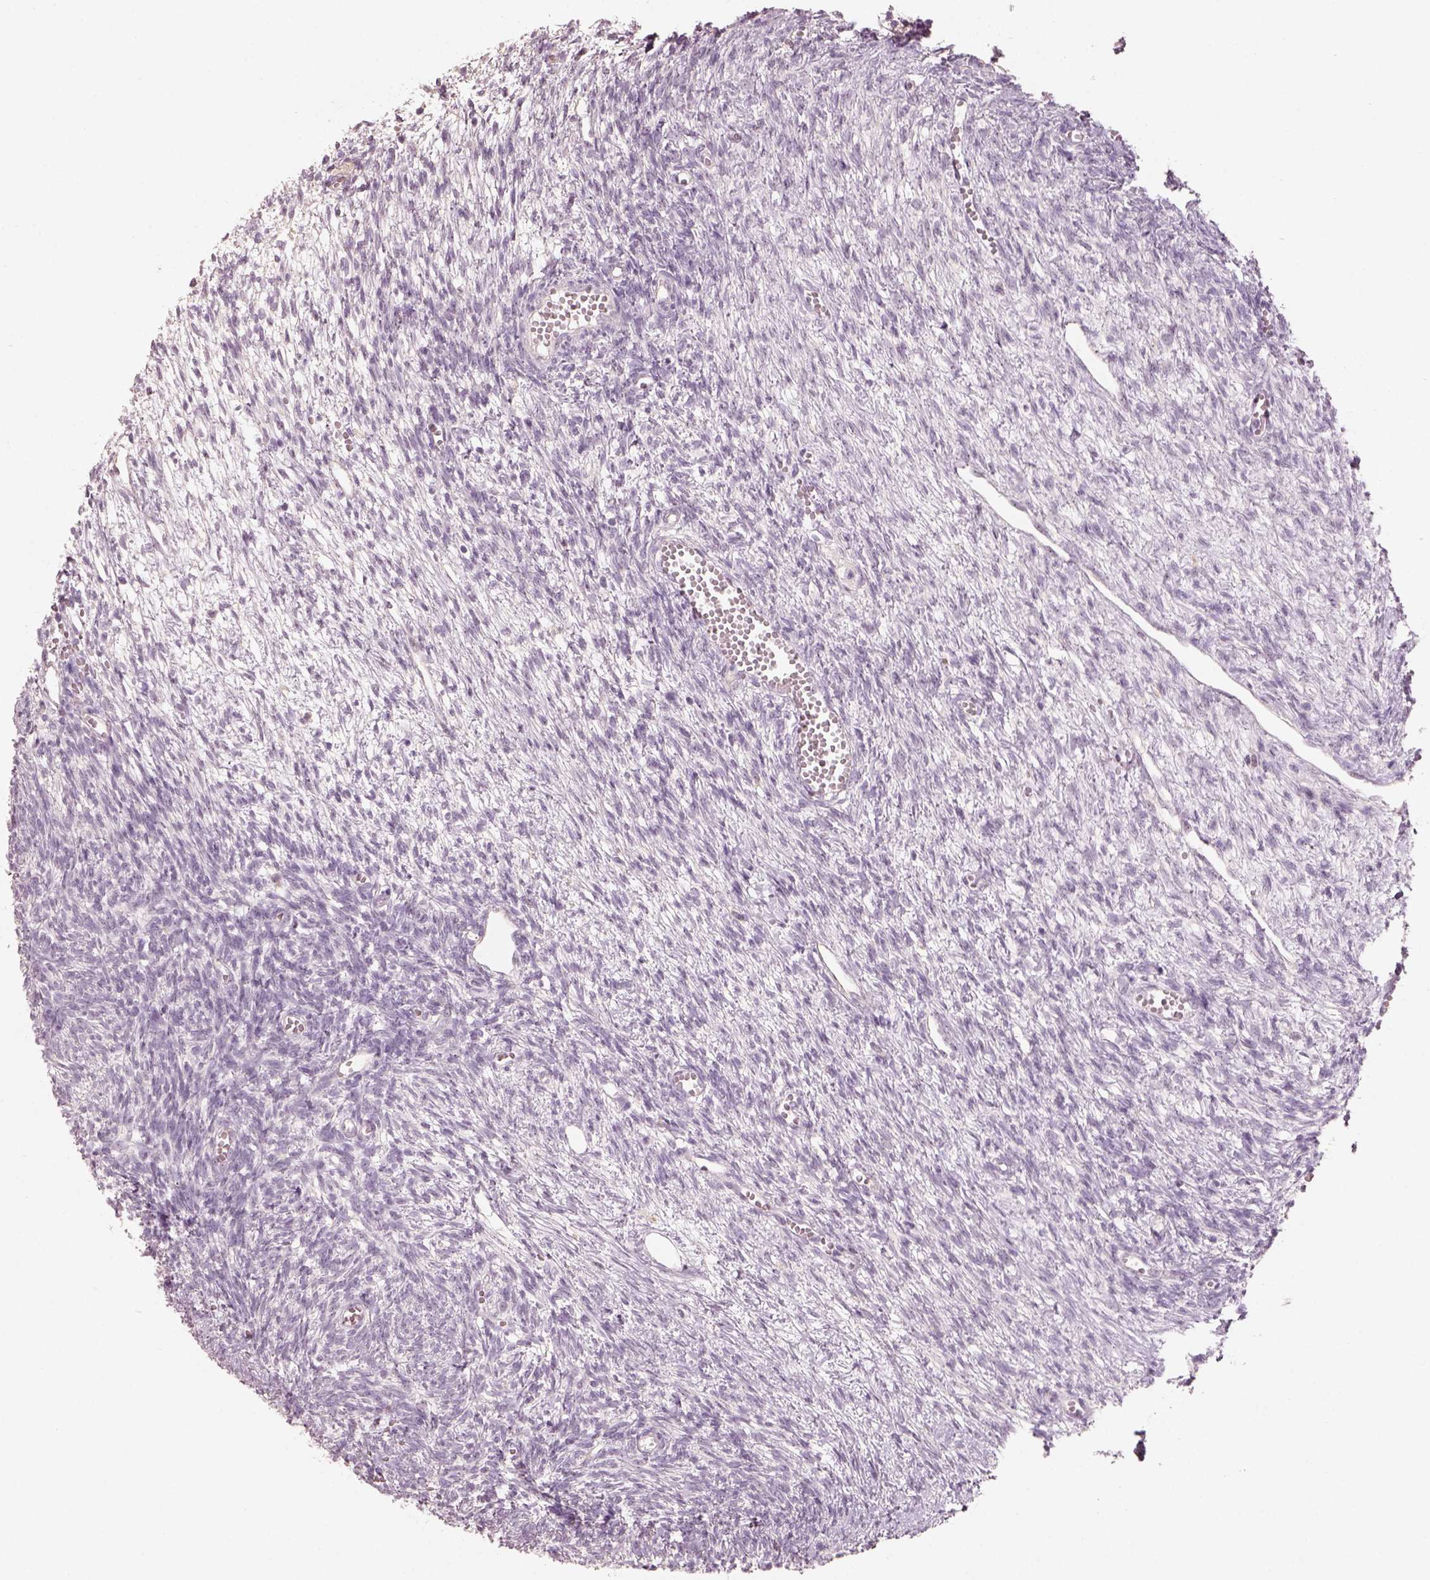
{"staining": {"intensity": "negative", "quantity": "none", "location": "none"}, "tissue": "ovary", "cell_type": "Follicle cells", "image_type": "normal", "snomed": [{"axis": "morphology", "description": "Normal tissue, NOS"}, {"axis": "topography", "description": "Ovary"}], "caption": "High power microscopy image of an IHC photomicrograph of unremarkable ovary, revealing no significant expression in follicle cells.", "gene": "CDS1", "patient": {"sex": "female", "age": 43}}